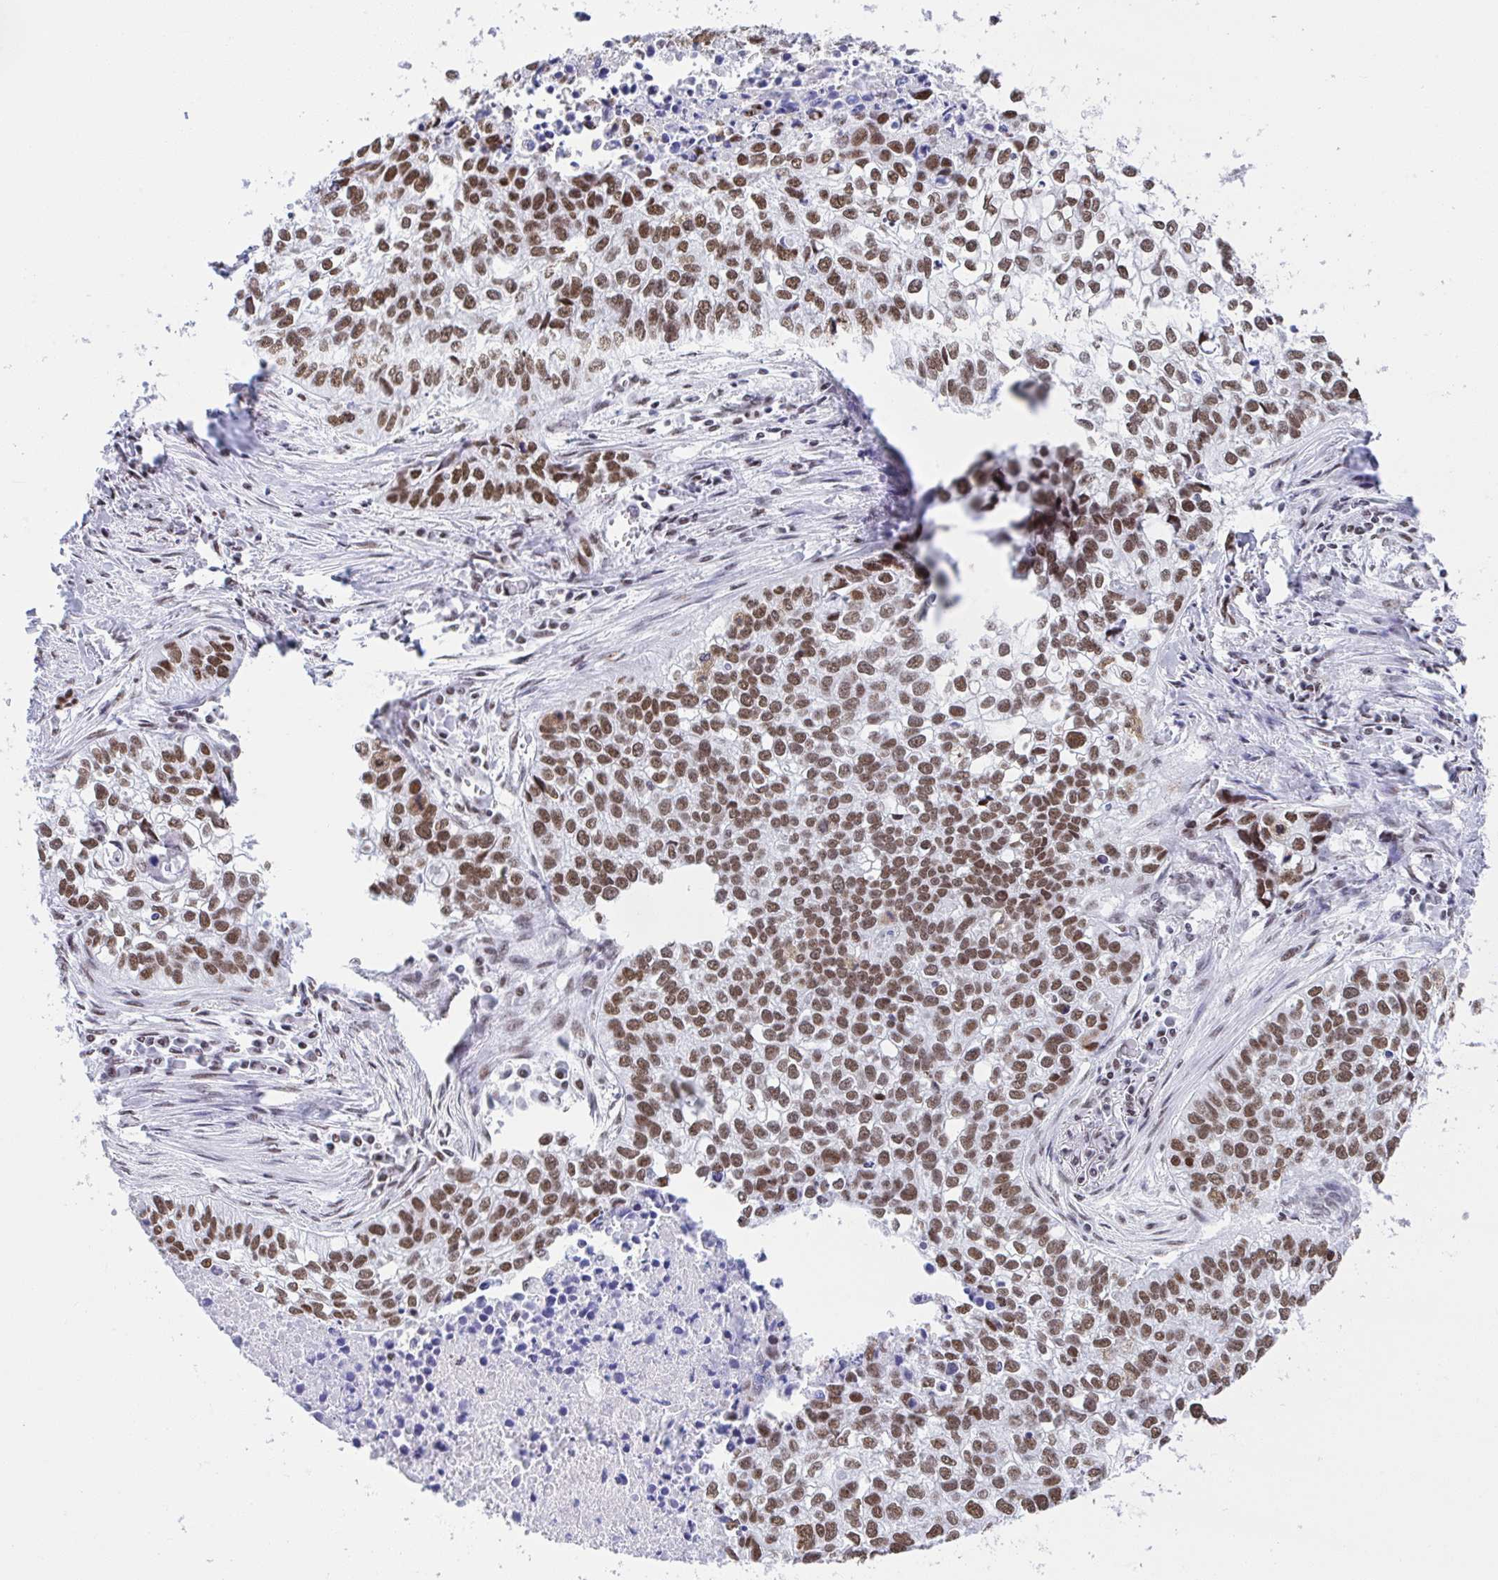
{"staining": {"intensity": "moderate", "quantity": ">75%", "location": "nuclear"}, "tissue": "lung cancer", "cell_type": "Tumor cells", "image_type": "cancer", "snomed": [{"axis": "morphology", "description": "Squamous cell carcinoma, NOS"}, {"axis": "topography", "description": "Lung"}], "caption": "A brown stain shows moderate nuclear staining of a protein in human lung cancer tumor cells.", "gene": "DDX52", "patient": {"sex": "male", "age": 74}}